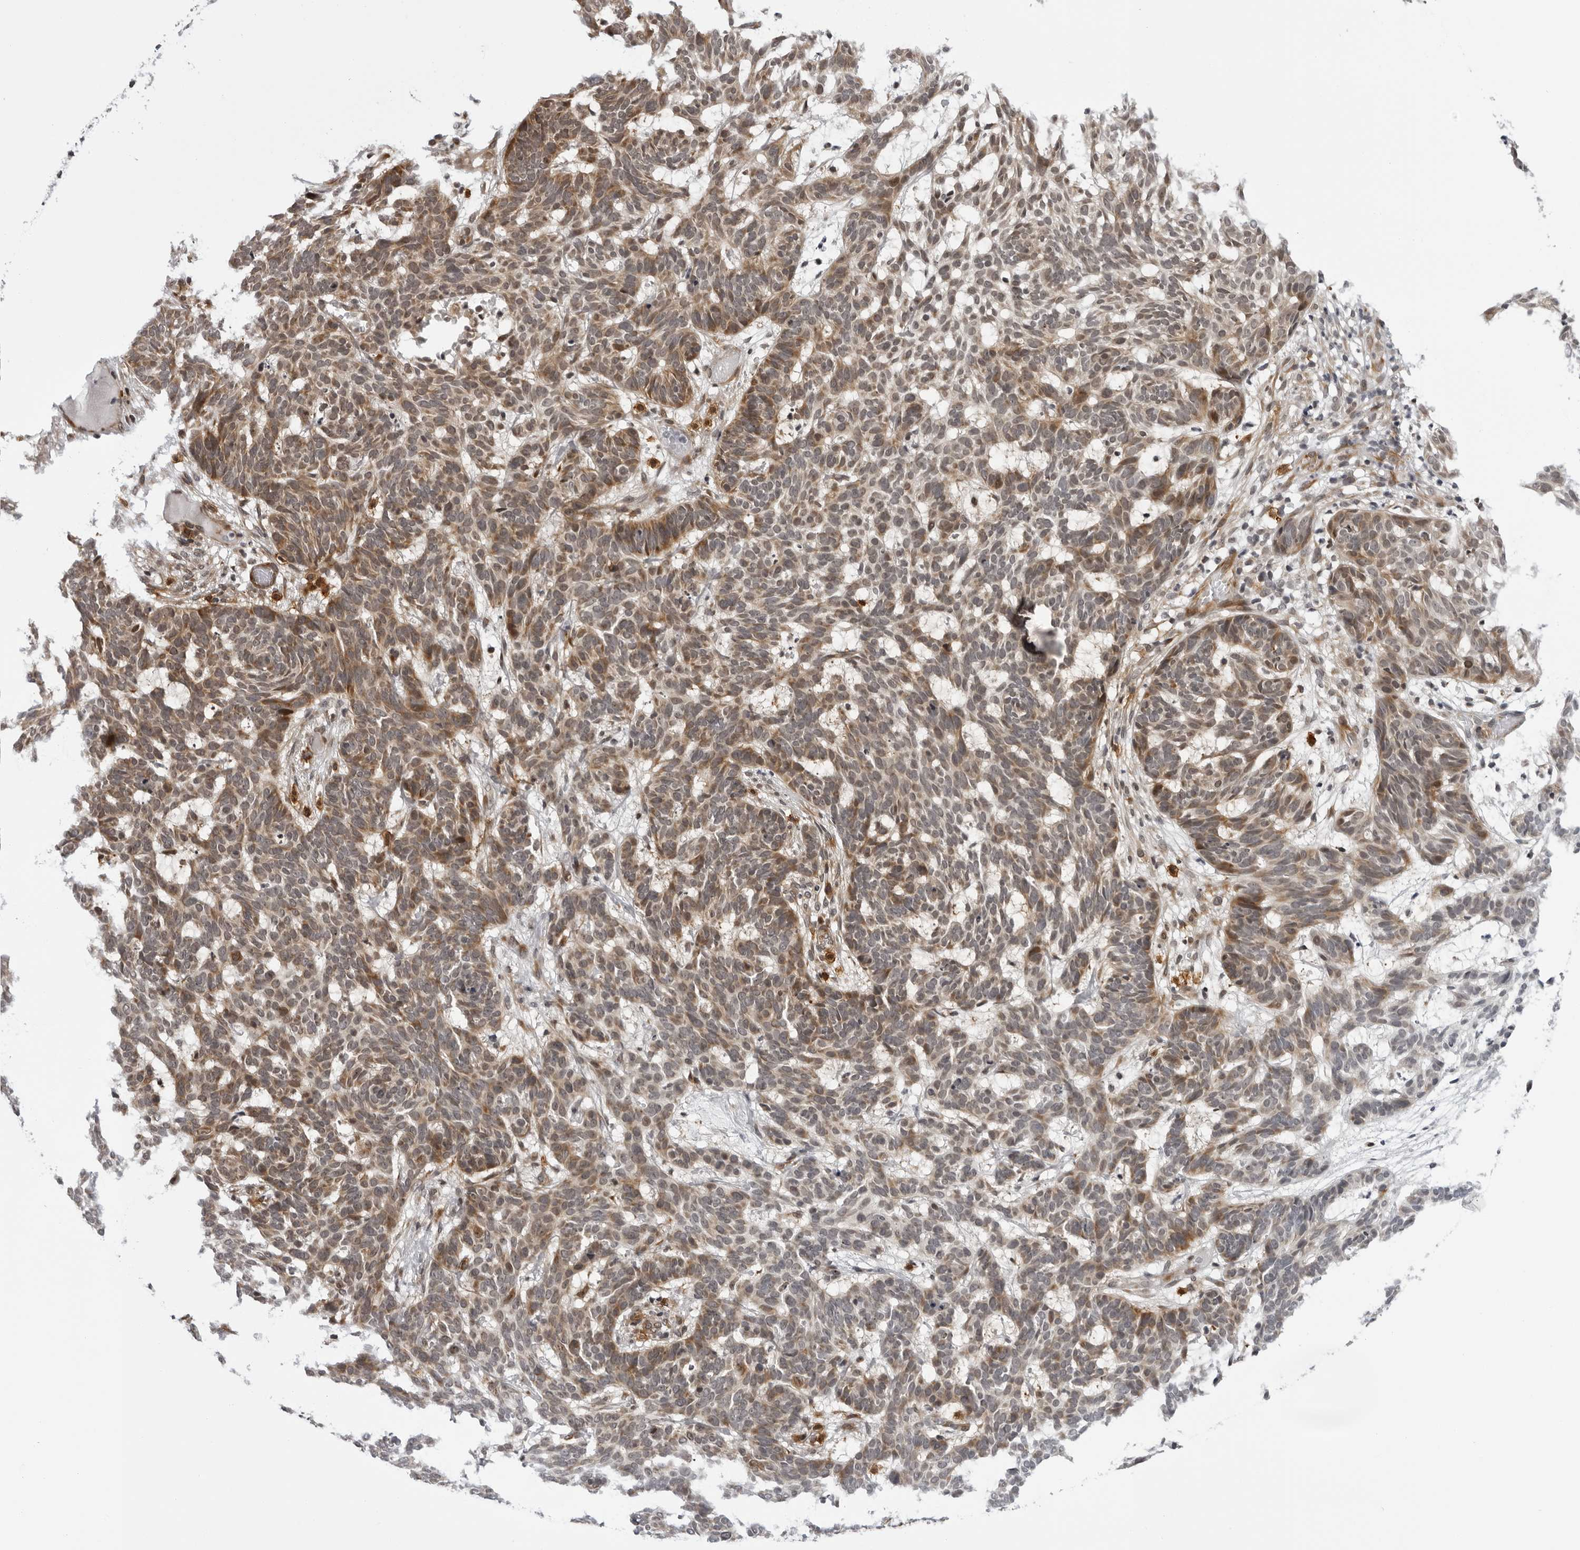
{"staining": {"intensity": "moderate", "quantity": "25%-75%", "location": "cytoplasmic/membranous"}, "tissue": "skin cancer", "cell_type": "Tumor cells", "image_type": "cancer", "snomed": [{"axis": "morphology", "description": "Basal cell carcinoma"}, {"axis": "topography", "description": "Skin"}], "caption": "The micrograph exhibits staining of skin cancer (basal cell carcinoma), revealing moderate cytoplasmic/membranous protein expression (brown color) within tumor cells. The staining was performed using DAB, with brown indicating positive protein expression. Nuclei are stained blue with hematoxylin.", "gene": "GCSAML", "patient": {"sex": "male", "age": 85}}